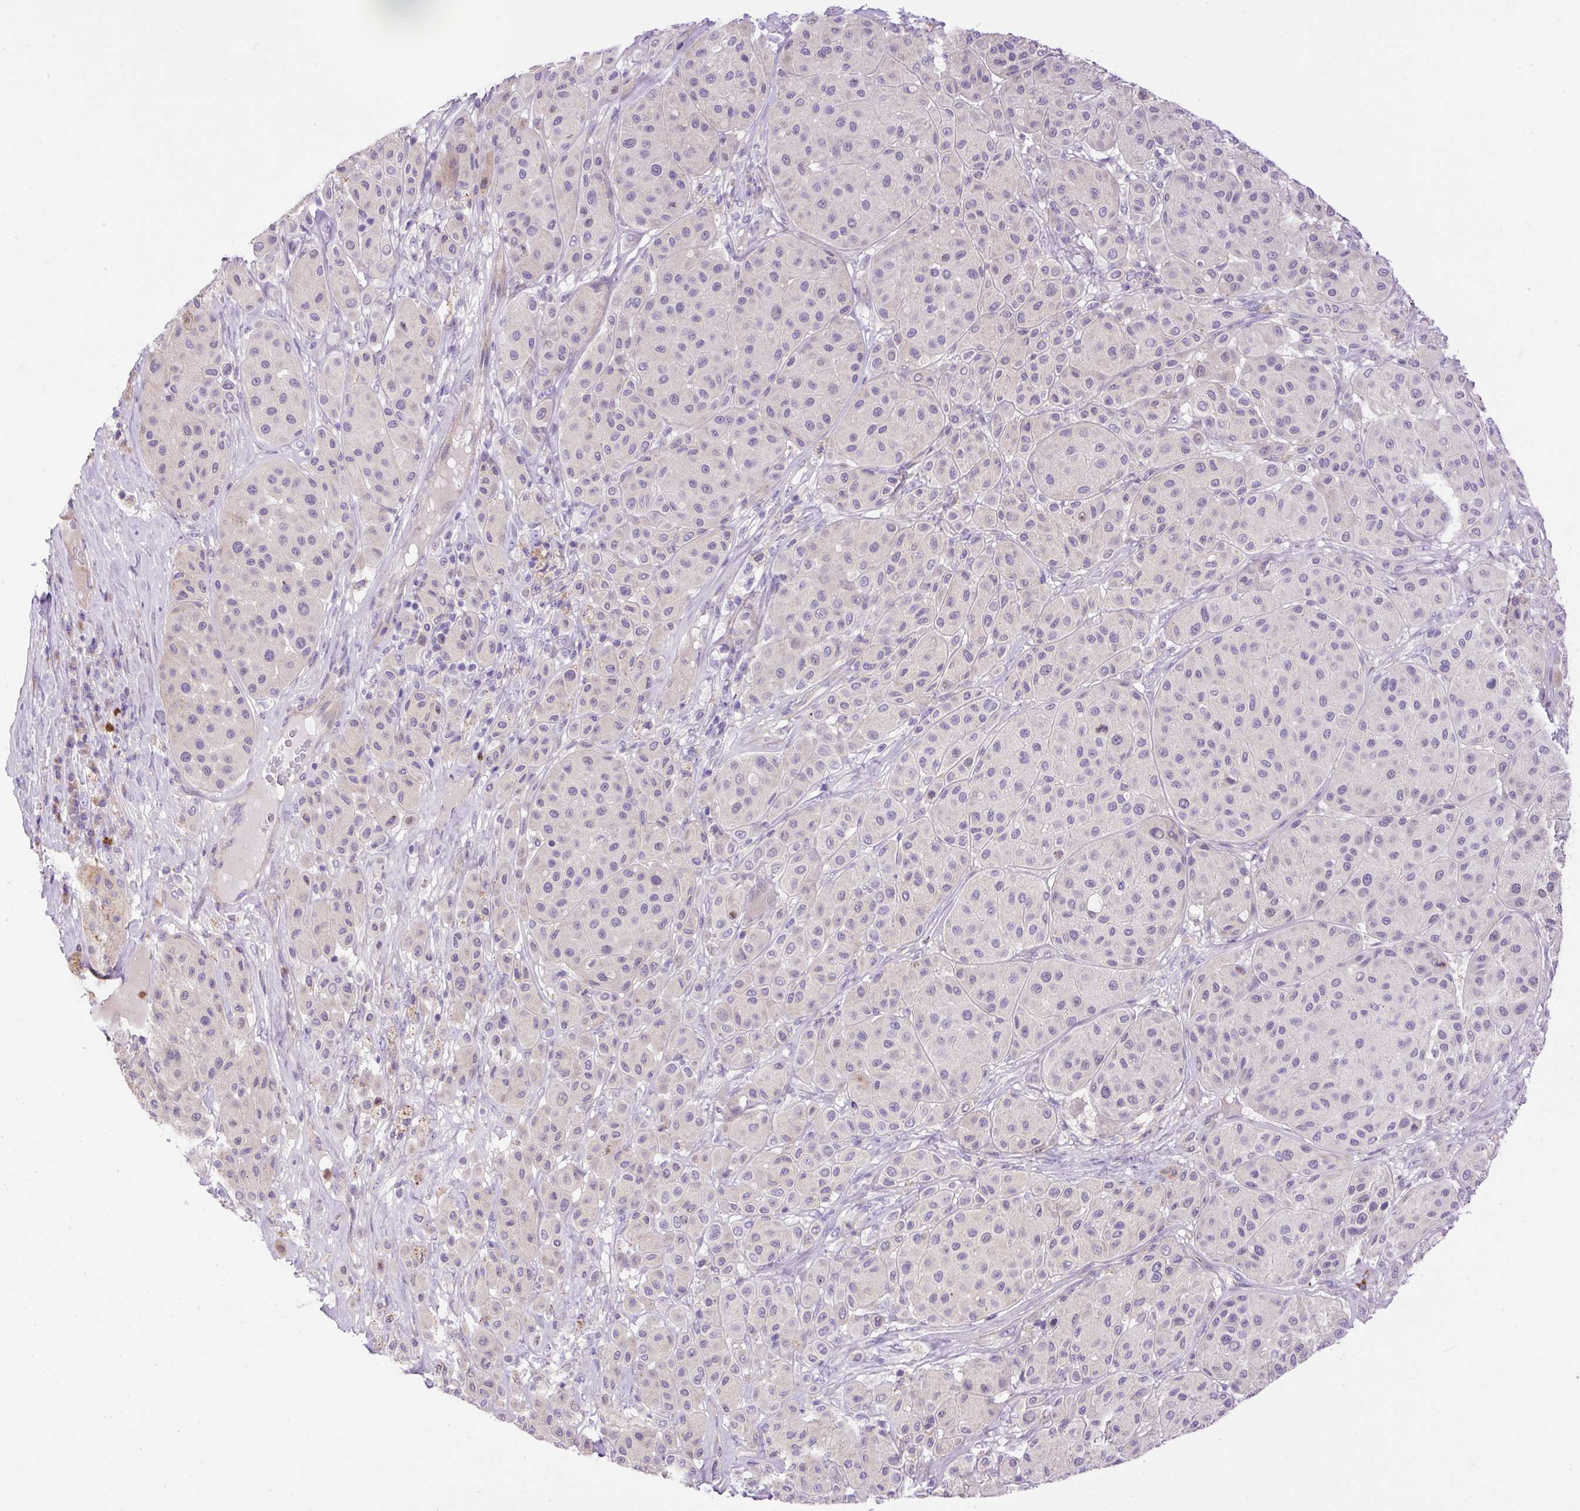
{"staining": {"intensity": "negative", "quantity": "none", "location": "none"}, "tissue": "melanoma", "cell_type": "Tumor cells", "image_type": "cancer", "snomed": [{"axis": "morphology", "description": "Malignant melanoma, Metastatic site"}, {"axis": "topography", "description": "Smooth muscle"}], "caption": "IHC of human malignant melanoma (metastatic site) demonstrates no expression in tumor cells.", "gene": "CFAP47", "patient": {"sex": "male", "age": 41}}